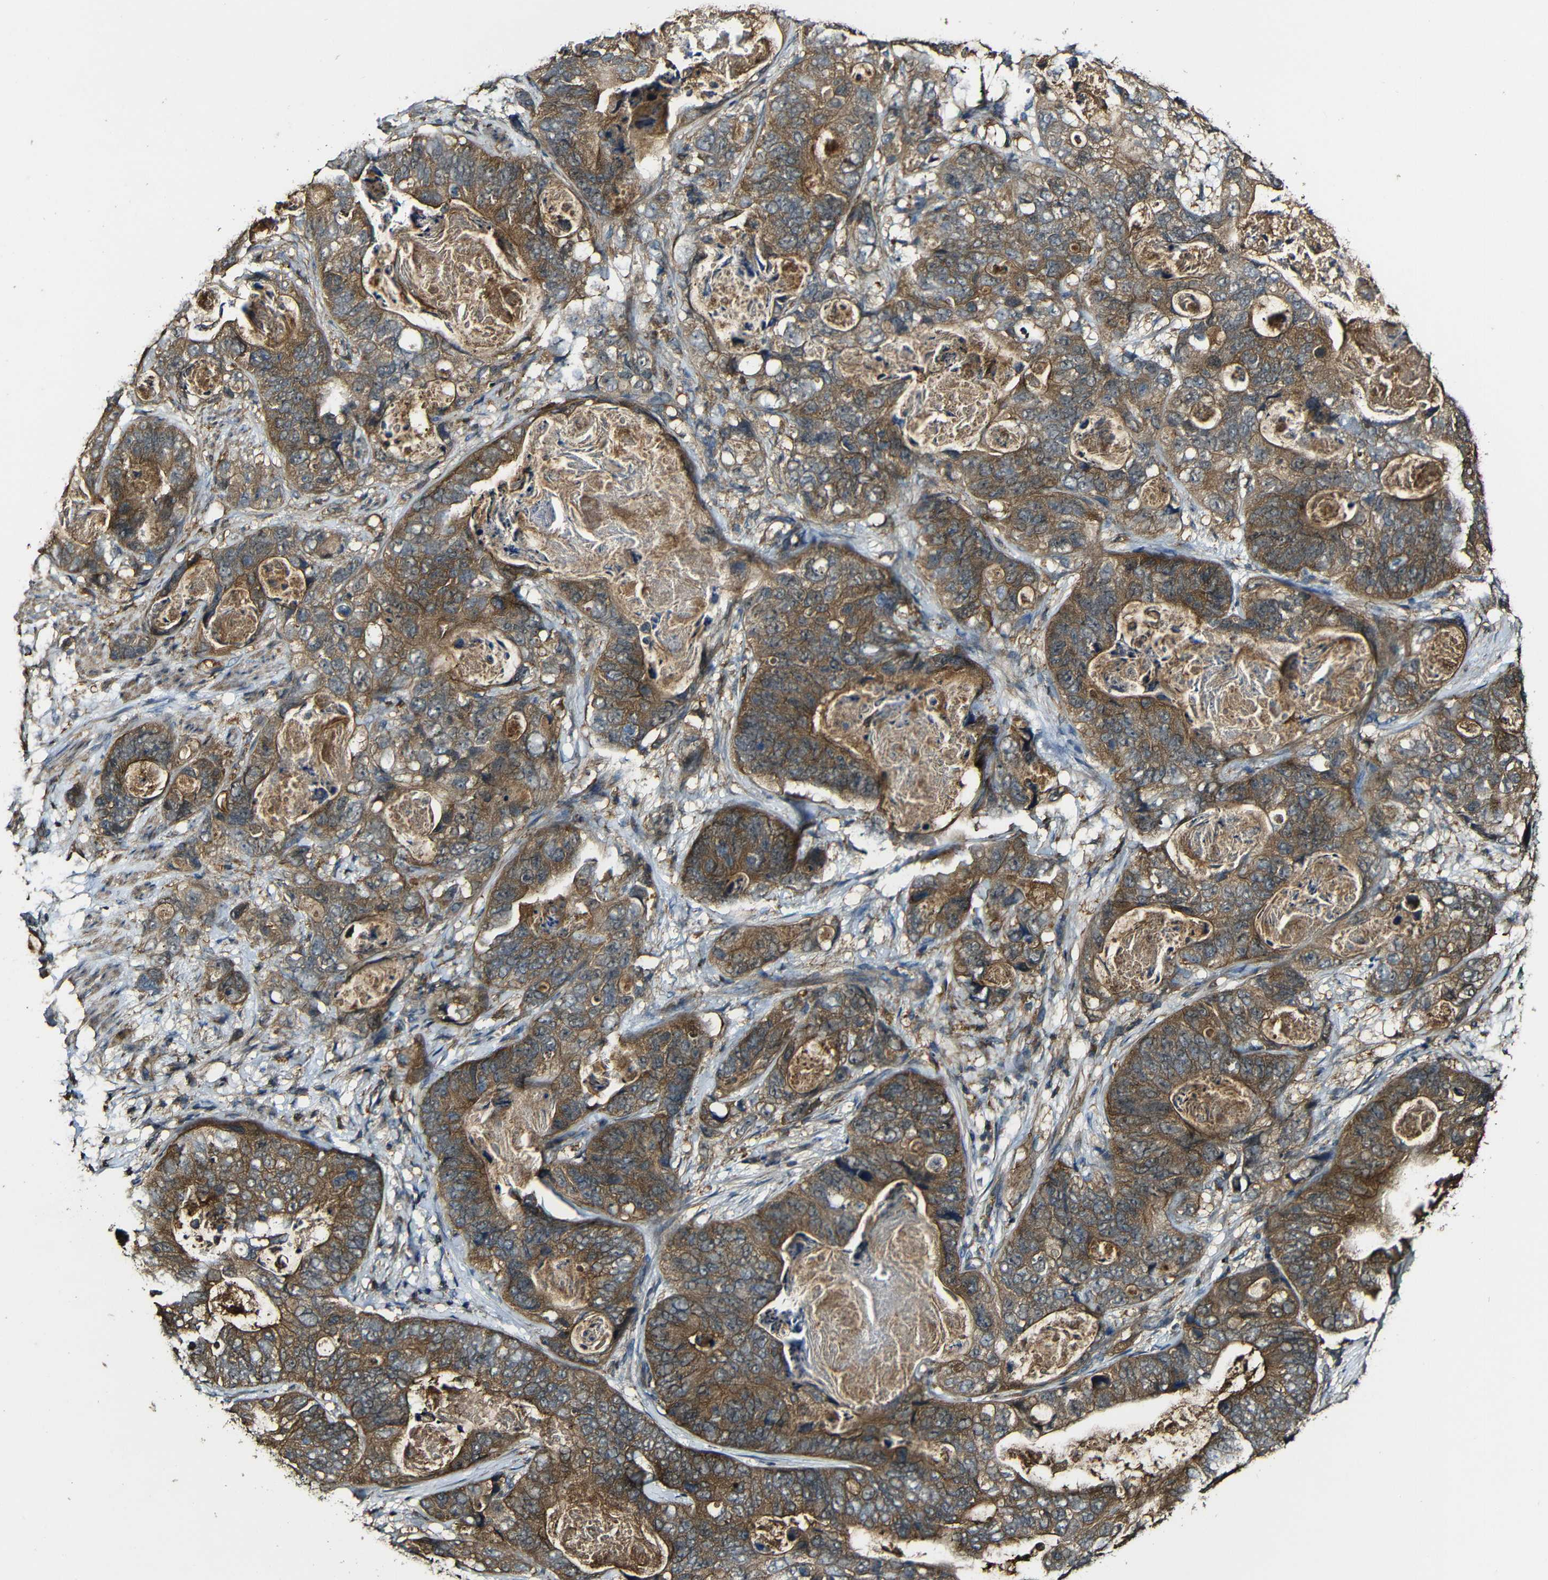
{"staining": {"intensity": "moderate", "quantity": ">75%", "location": "cytoplasmic/membranous"}, "tissue": "stomach cancer", "cell_type": "Tumor cells", "image_type": "cancer", "snomed": [{"axis": "morphology", "description": "Adenocarcinoma, NOS"}, {"axis": "topography", "description": "Stomach"}], "caption": "Approximately >75% of tumor cells in human adenocarcinoma (stomach) demonstrate moderate cytoplasmic/membranous protein expression as visualized by brown immunohistochemical staining.", "gene": "CASP8", "patient": {"sex": "female", "age": 89}}